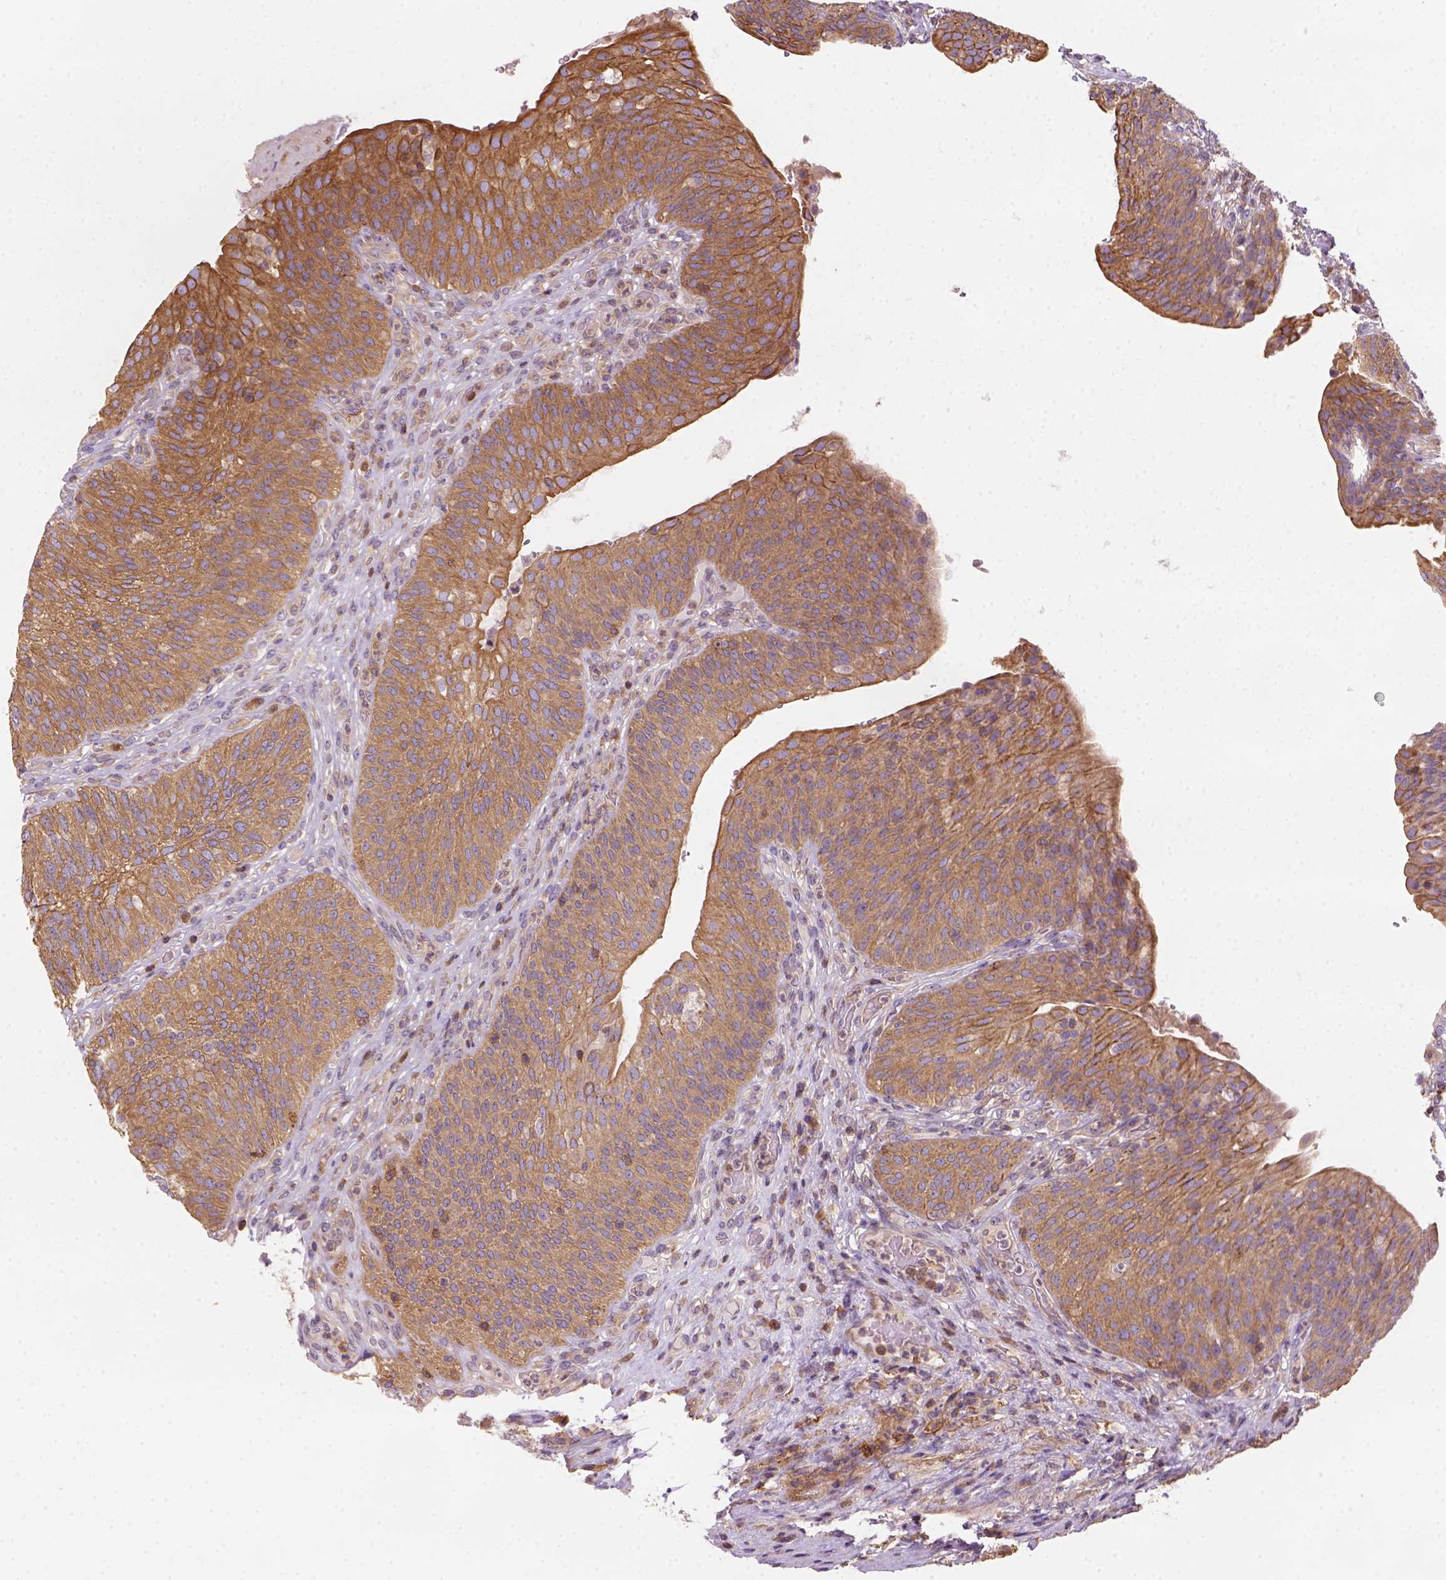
{"staining": {"intensity": "moderate", "quantity": ">75%", "location": "cytoplasmic/membranous"}, "tissue": "urinary bladder", "cell_type": "Urothelial cells", "image_type": "normal", "snomed": [{"axis": "morphology", "description": "Normal tissue, NOS"}, {"axis": "topography", "description": "Urinary bladder"}, {"axis": "topography", "description": "Peripheral nerve tissue"}], "caption": "Immunohistochemical staining of unremarkable urinary bladder displays moderate cytoplasmic/membranous protein expression in approximately >75% of urothelial cells. (DAB IHC with brightfield microscopy, high magnification).", "gene": "GPRC5D", "patient": {"sex": "male", "age": 66}}